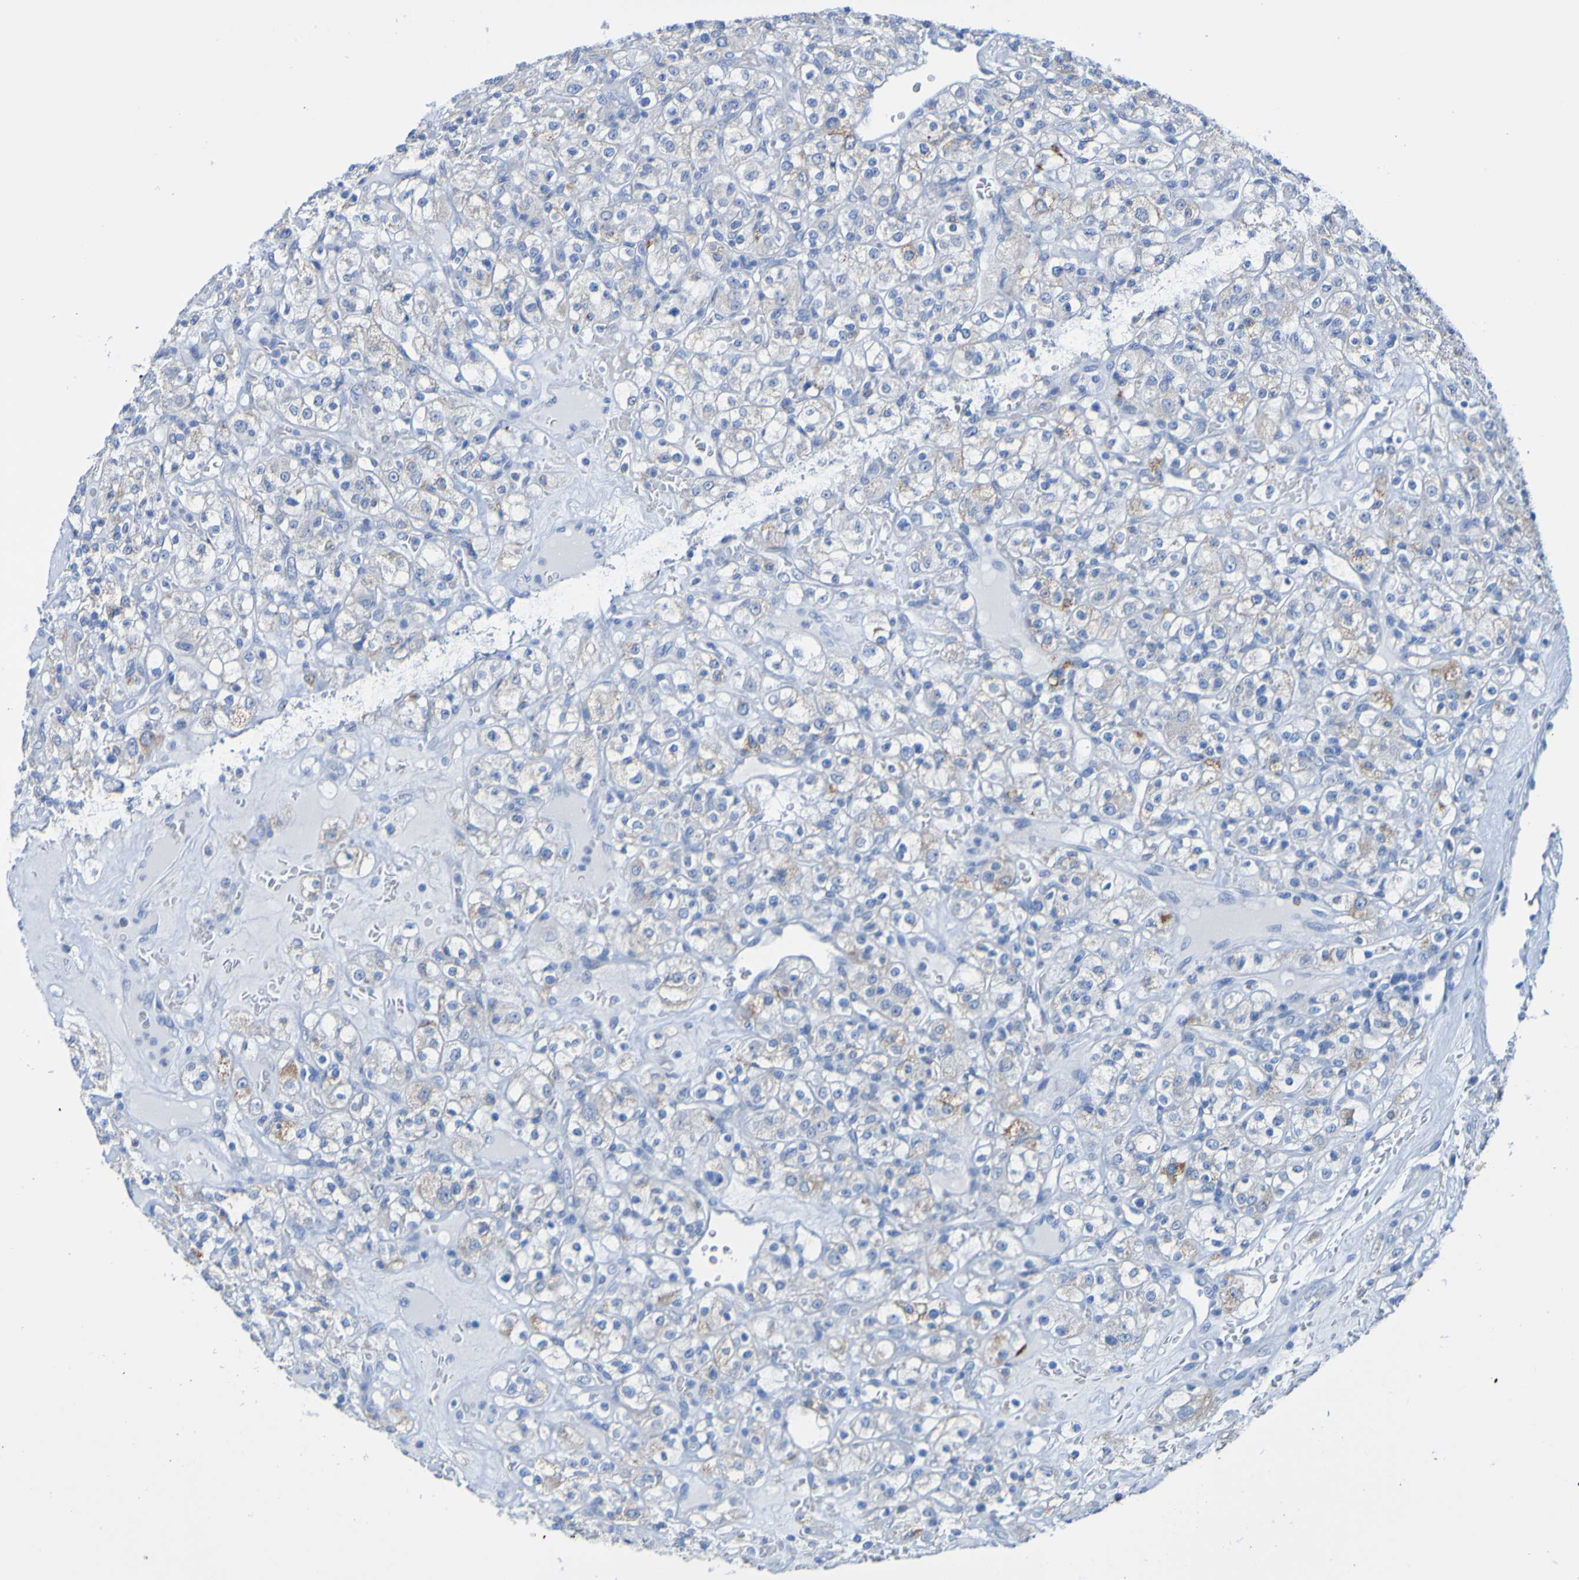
{"staining": {"intensity": "weak", "quantity": "25%-75%", "location": "cytoplasmic/membranous"}, "tissue": "renal cancer", "cell_type": "Tumor cells", "image_type": "cancer", "snomed": [{"axis": "morphology", "description": "Normal tissue, NOS"}, {"axis": "morphology", "description": "Adenocarcinoma, NOS"}, {"axis": "topography", "description": "Kidney"}], "caption": "About 25%-75% of tumor cells in human adenocarcinoma (renal) reveal weak cytoplasmic/membranous protein expression as visualized by brown immunohistochemical staining.", "gene": "ACMSD", "patient": {"sex": "female", "age": 72}}